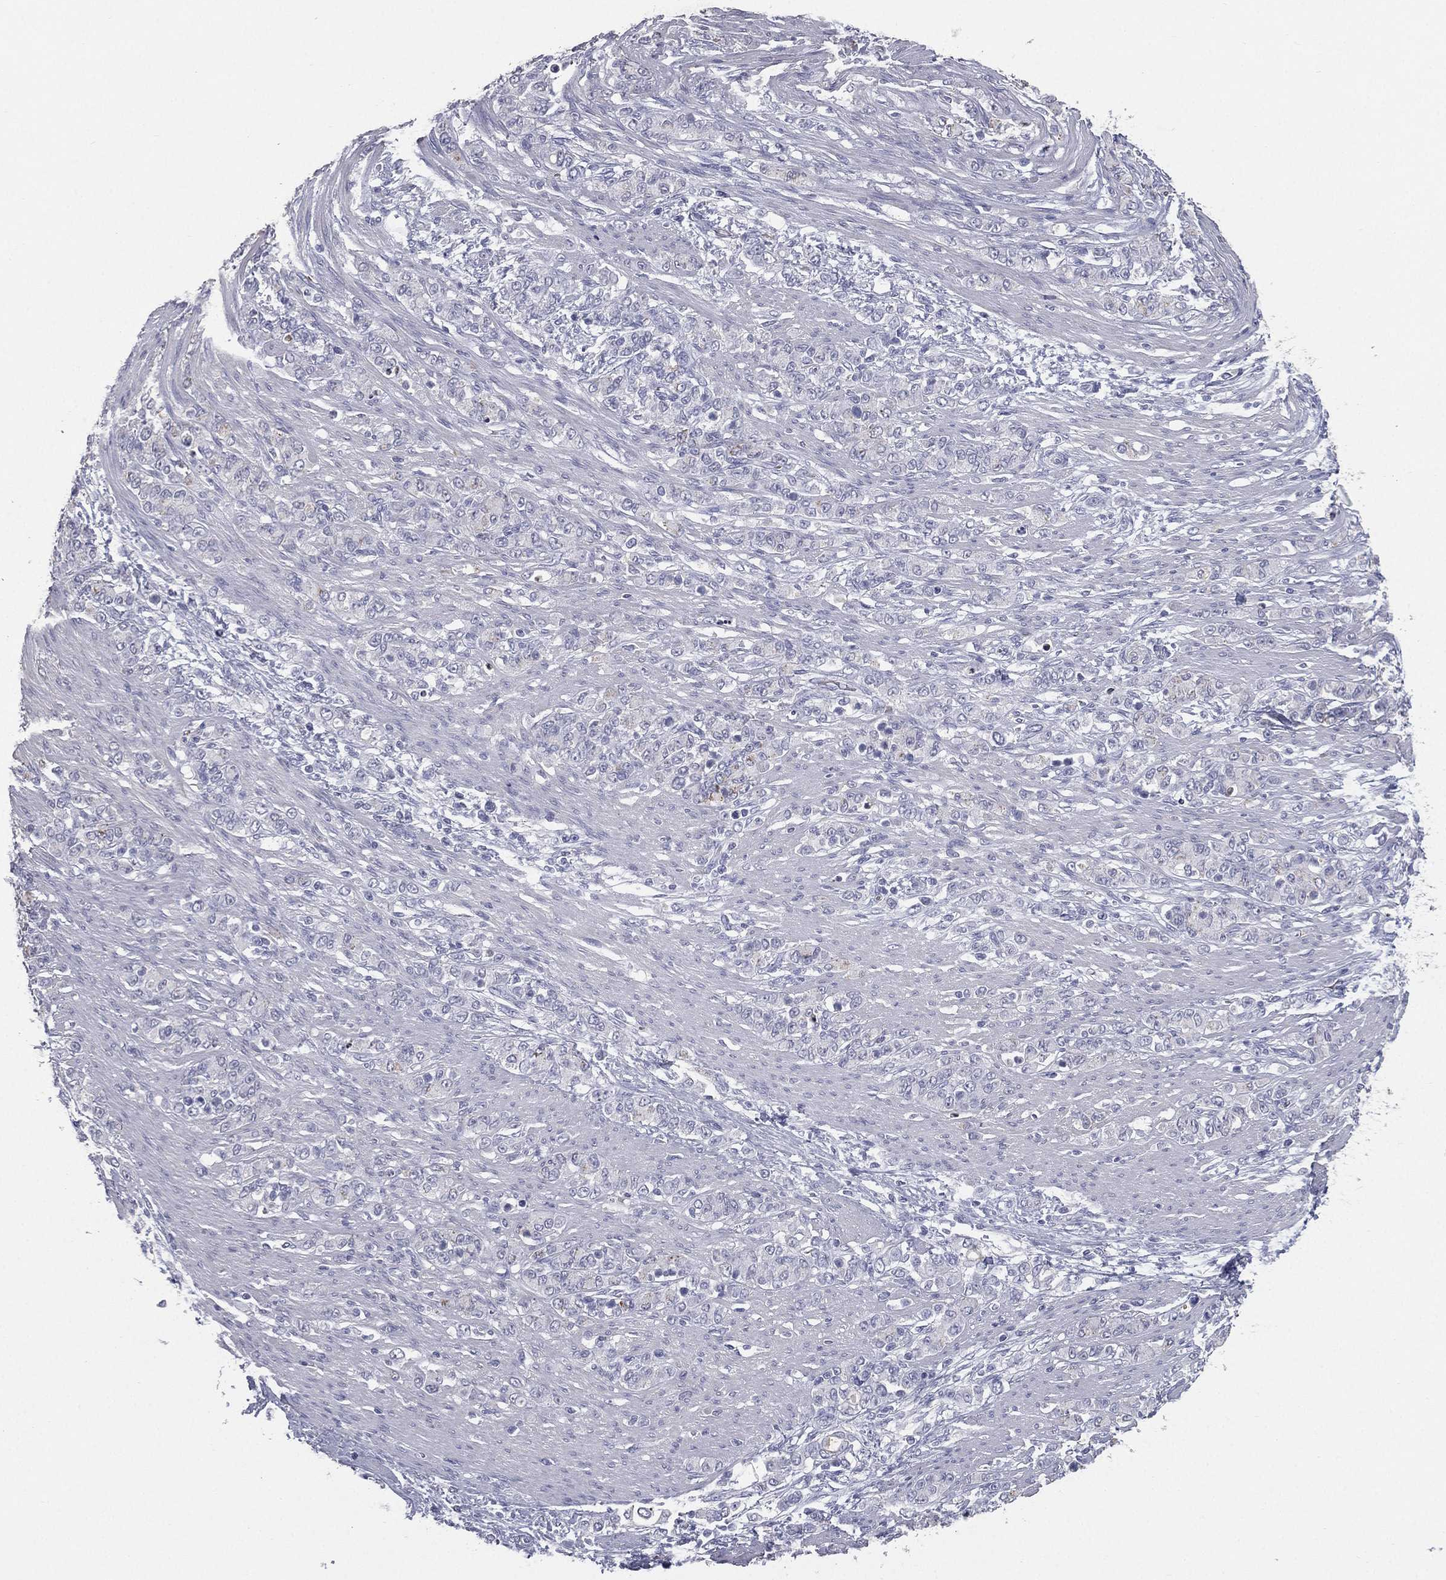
{"staining": {"intensity": "negative", "quantity": "none", "location": "none"}, "tissue": "stomach cancer", "cell_type": "Tumor cells", "image_type": "cancer", "snomed": [{"axis": "morphology", "description": "Normal tissue, NOS"}, {"axis": "morphology", "description": "Adenocarcinoma, NOS"}, {"axis": "topography", "description": "Stomach"}], "caption": "Immunohistochemistry photomicrograph of neoplastic tissue: adenocarcinoma (stomach) stained with DAB exhibits no significant protein staining in tumor cells. Brightfield microscopy of immunohistochemistry stained with DAB (brown) and hematoxylin (blue), captured at high magnification.", "gene": "ESX1", "patient": {"sex": "female", "age": 79}}